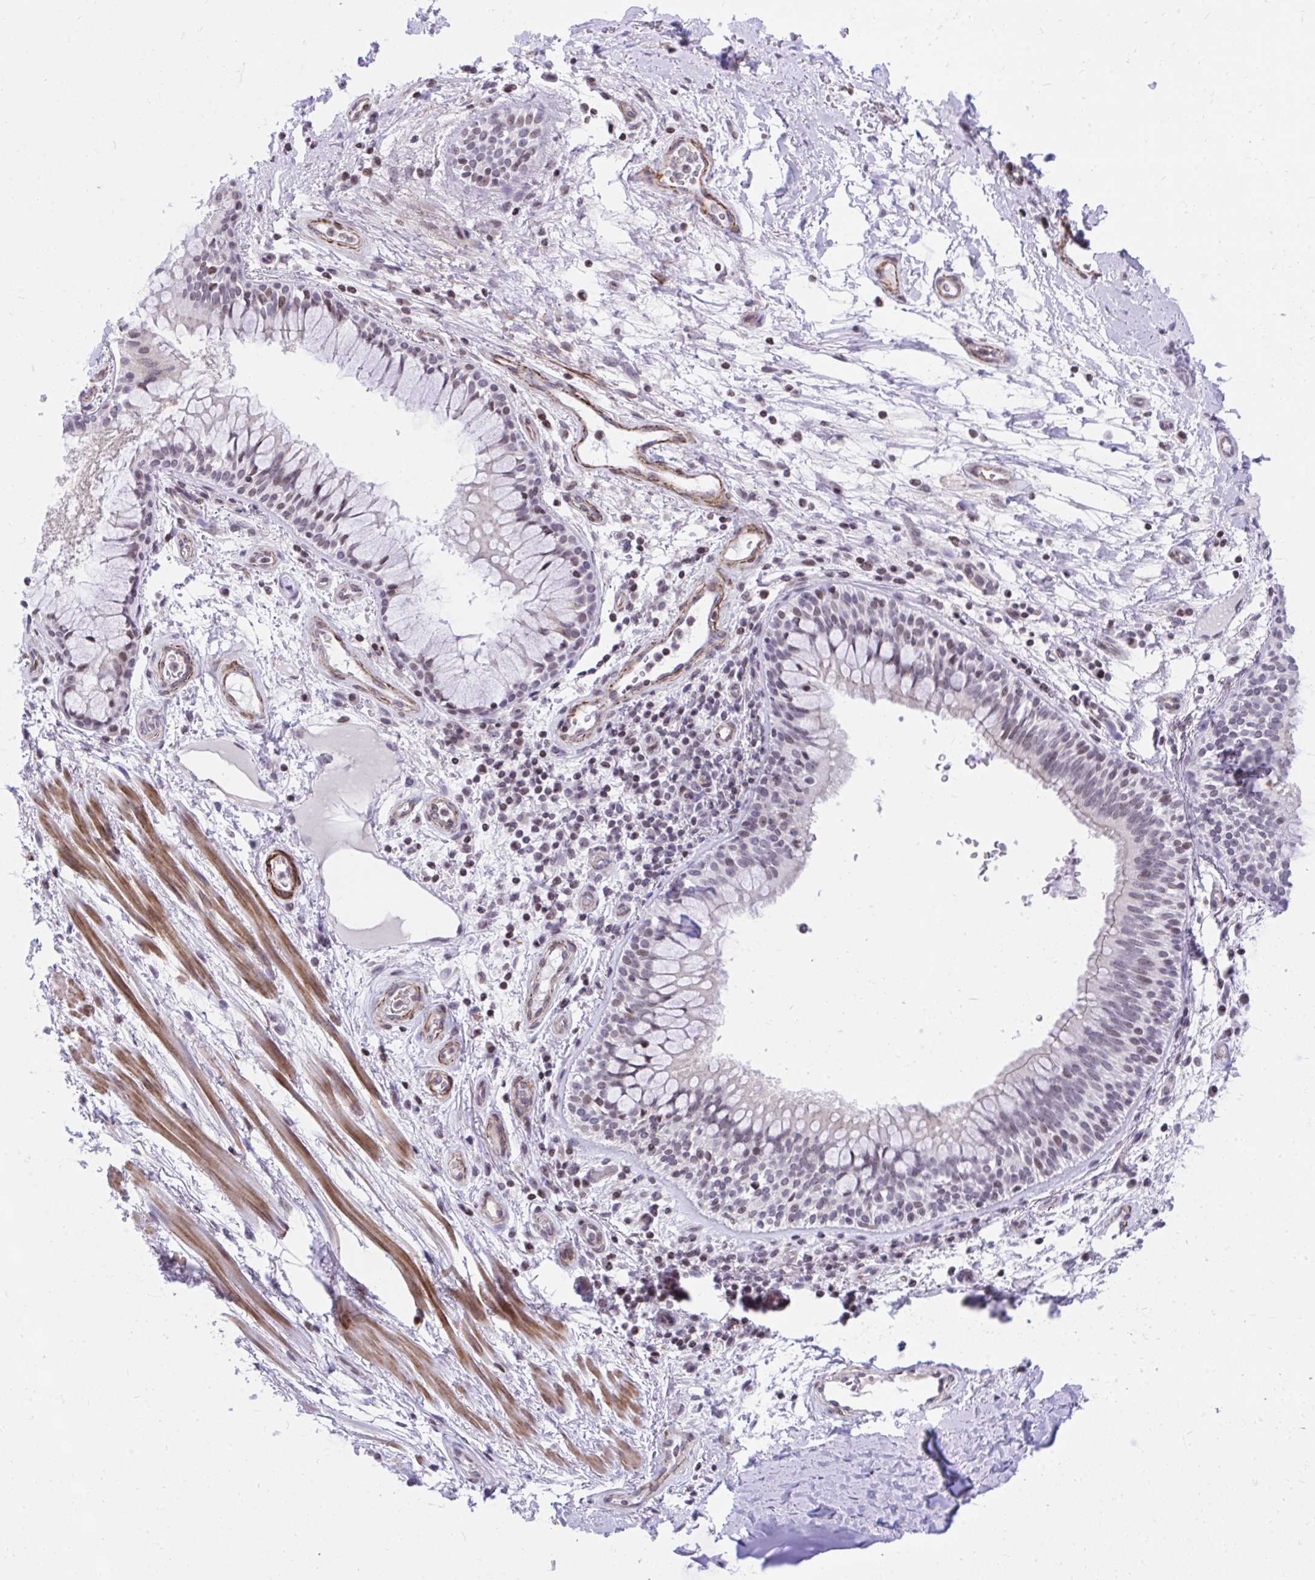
{"staining": {"intensity": "negative", "quantity": "none", "location": "none"}, "tissue": "adipose tissue", "cell_type": "Adipocytes", "image_type": "normal", "snomed": [{"axis": "morphology", "description": "Normal tissue, NOS"}, {"axis": "topography", "description": "Cartilage tissue"}, {"axis": "topography", "description": "Bronchus"}], "caption": "IHC image of benign adipose tissue: human adipose tissue stained with DAB (3,3'-diaminobenzidine) exhibits no significant protein expression in adipocytes.", "gene": "KCNN4", "patient": {"sex": "male", "age": 64}}